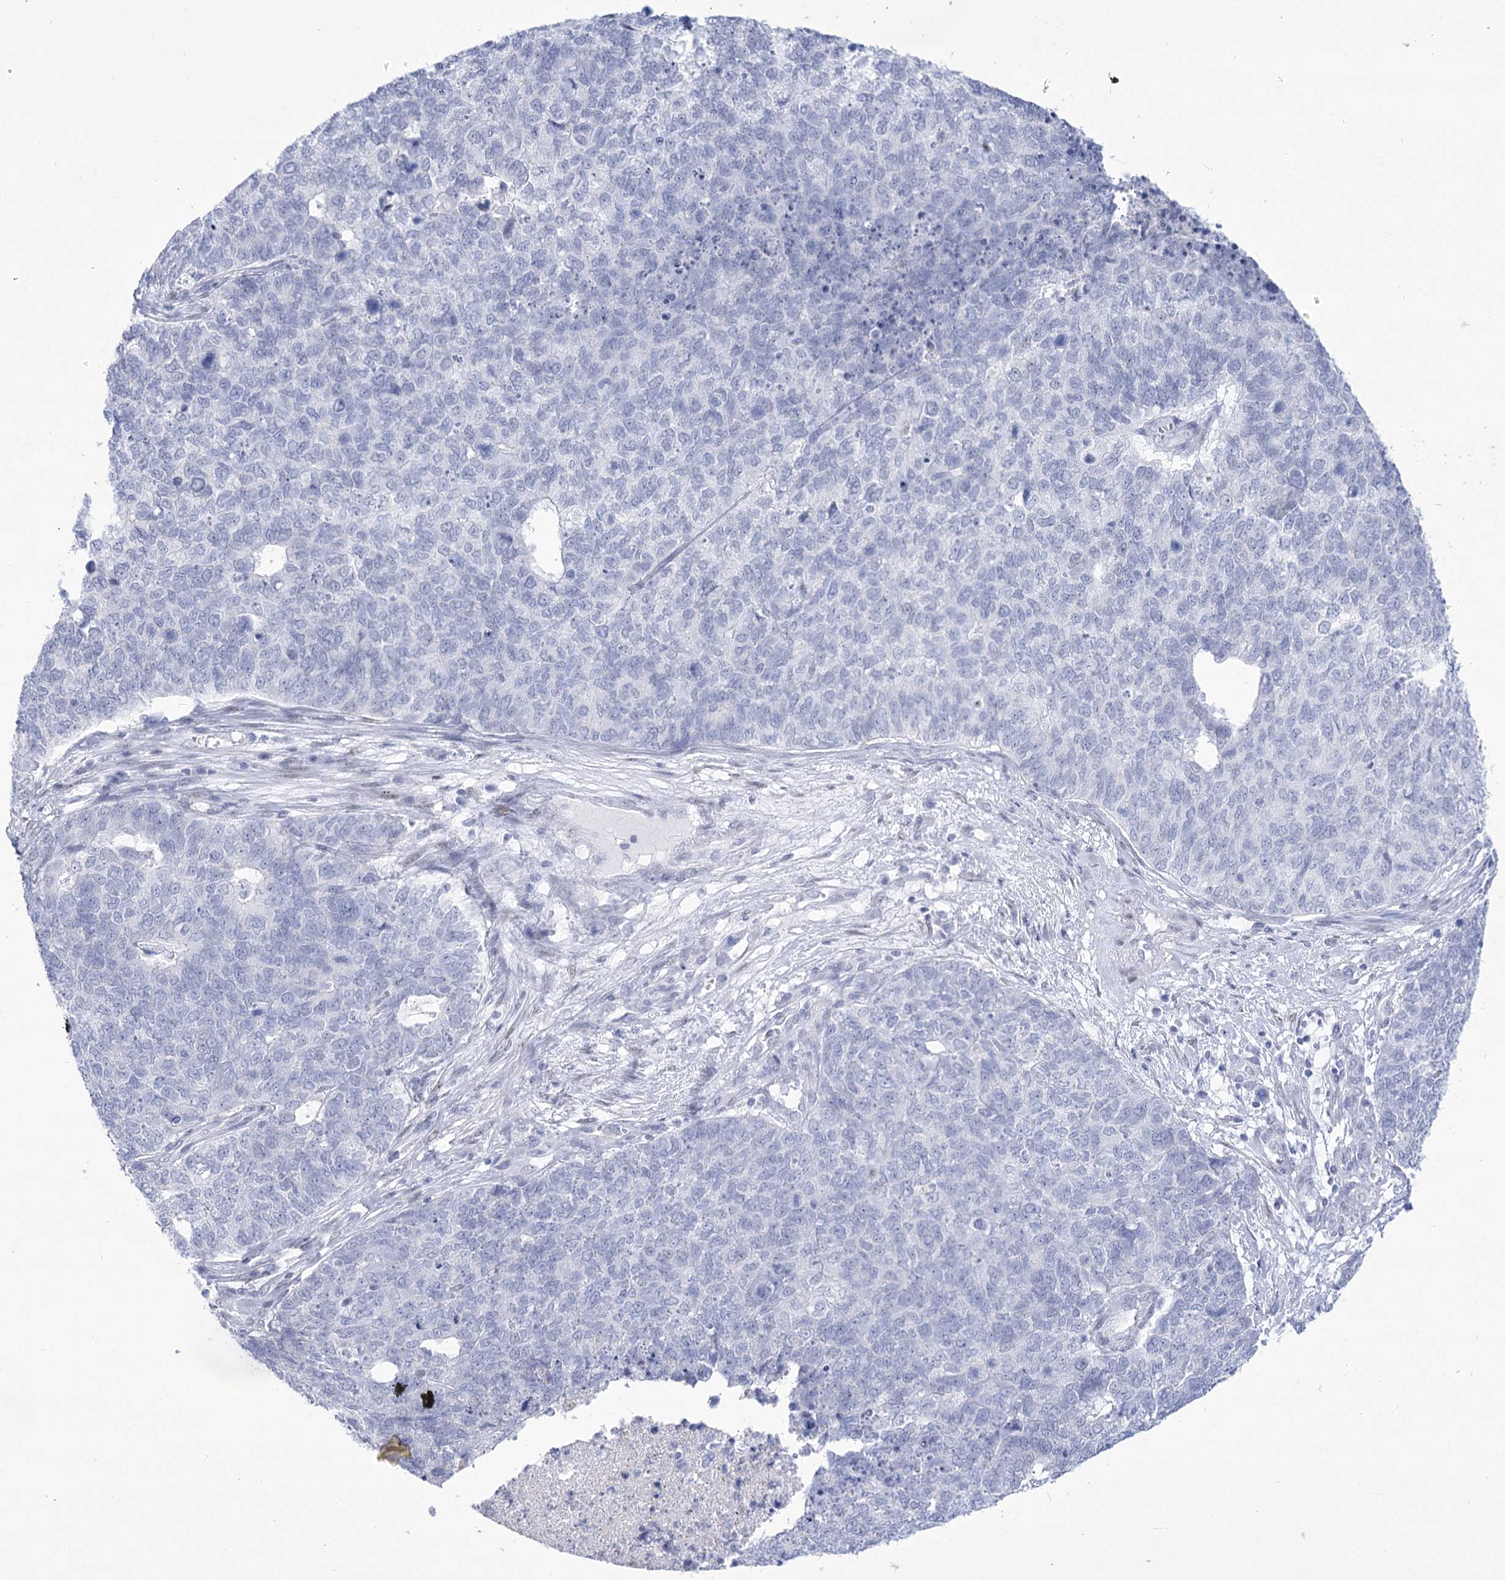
{"staining": {"intensity": "negative", "quantity": "none", "location": "none"}, "tissue": "cervical cancer", "cell_type": "Tumor cells", "image_type": "cancer", "snomed": [{"axis": "morphology", "description": "Squamous cell carcinoma, NOS"}, {"axis": "topography", "description": "Cervix"}], "caption": "The photomicrograph displays no staining of tumor cells in cervical cancer.", "gene": "HORMAD1", "patient": {"sex": "female", "age": 63}}